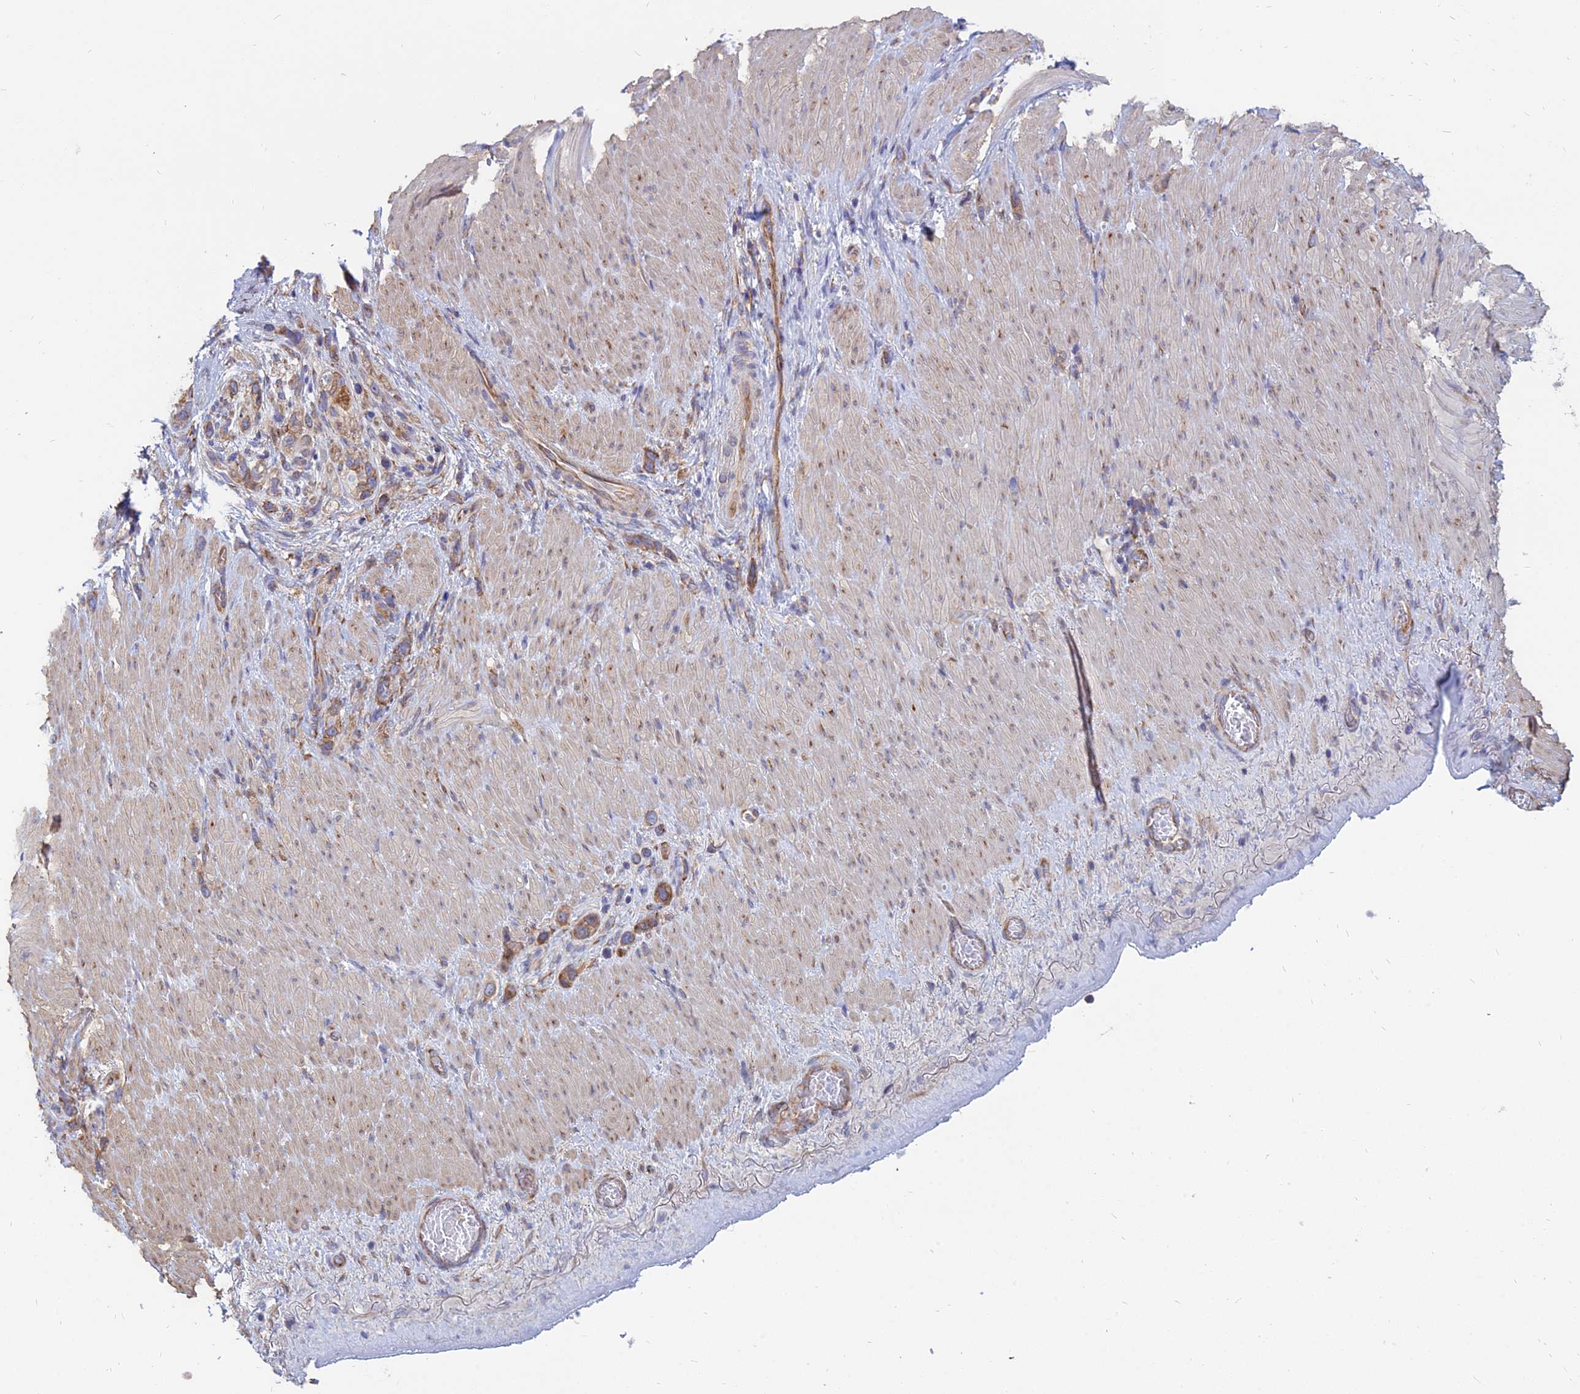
{"staining": {"intensity": "moderate", "quantity": ">75%", "location": "cytoplasmic/membranous"}, "tissue": "stomach cancer", "cell_type": "Tumor cells", "image_type": "cancer", "snomed": [{"axis": "morphology", "description": "Adenocarcinoma, NOS"}, {"axis": "topography", "description": "Stomach"}], "caption": "Protein expression analysis of human adenocarcinoma (stomach) reveals moderate cytoplasmic/membranous expression in approximately >75% of tumor cells. The protein is stained brown, and the nuclei are stained in blue (DAB IHC with brightfield microscopy, high magnification).", "gene": "TXLNA", "patient": {"sex": "female", "age": 65}}